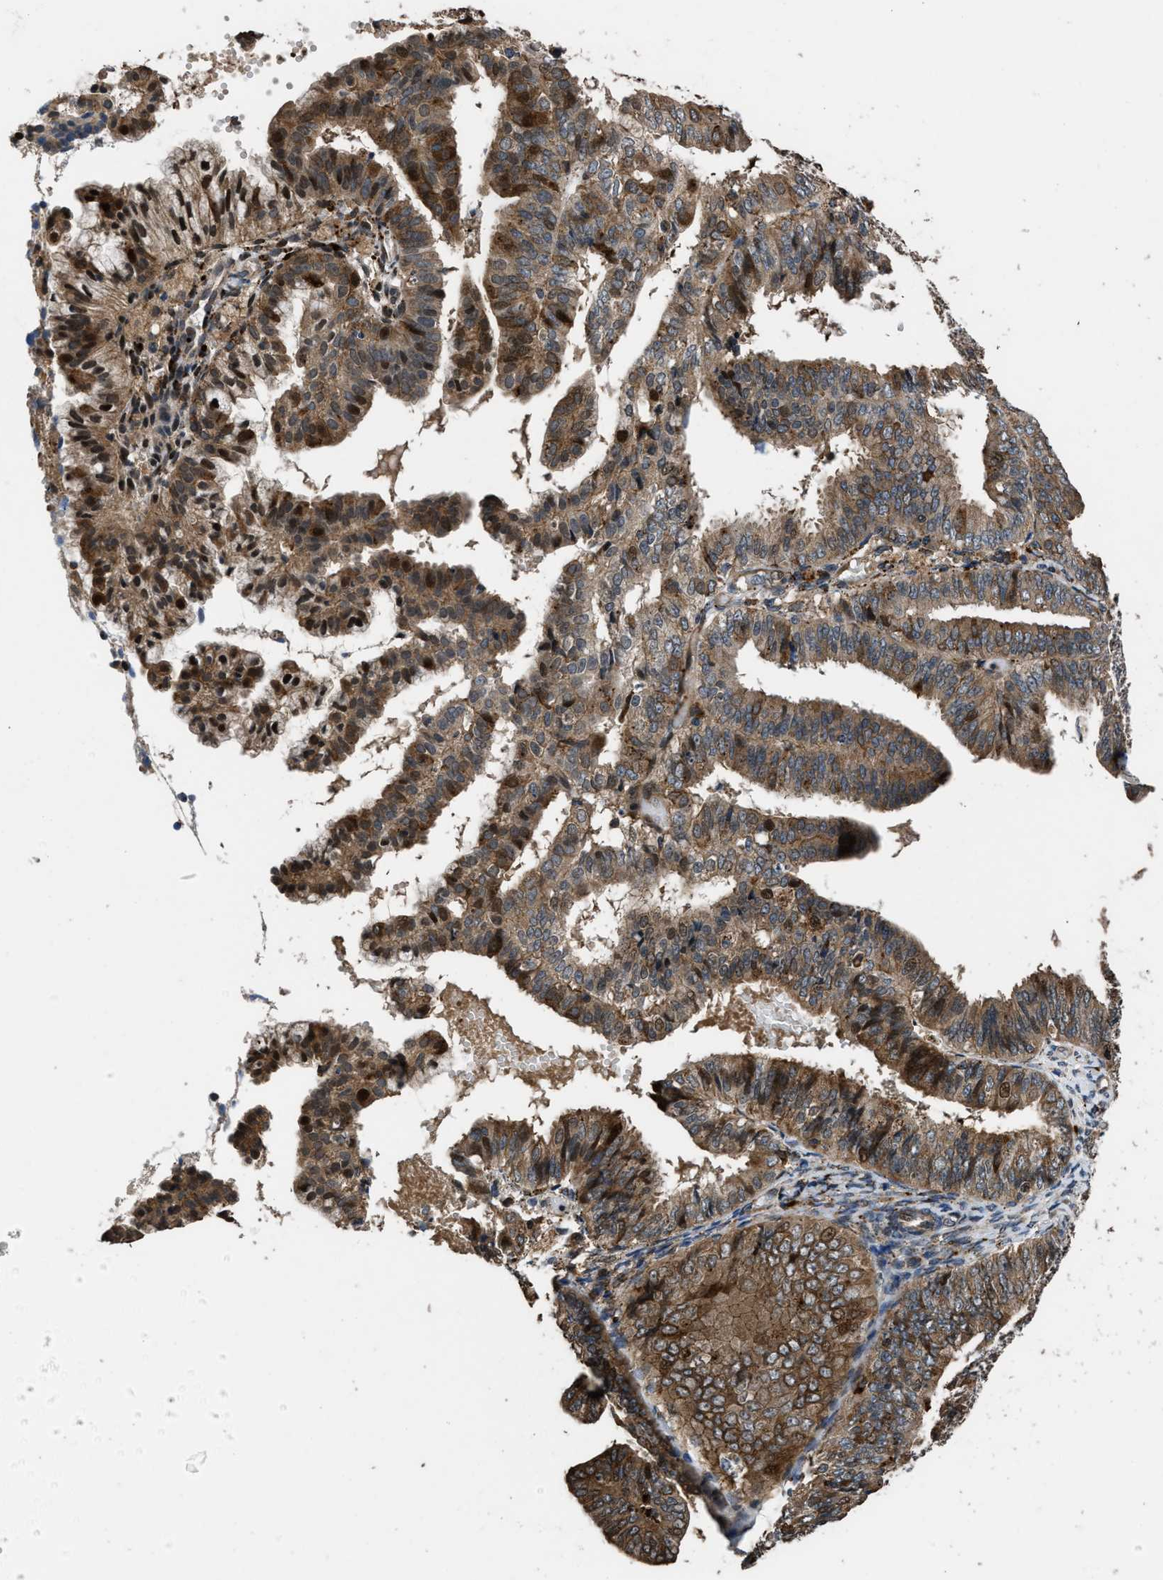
{"staining": {"intensity": "moderate", "quantity": ">75%", "location": "cytoplasmic/membranous,nuclear"}, "tissue": "endometrial cancer", "cell_type": "Tumor cells", "image_type": "cancer", "snomed": [{"axis": "morphology", "description": "Adenocarcinoma, NOS"}, {"axis": "topography", "description": "Endometrium"}], "caption": "Protein staining by immunohistochemistry exhibits moderate cytoplasmic/membranous and nuclear positivity in about >75% of tumor cells in adenocarcinoma (endometrial).", "gene": "CTBS", "patient": {"sex": "female", "age": 63}}